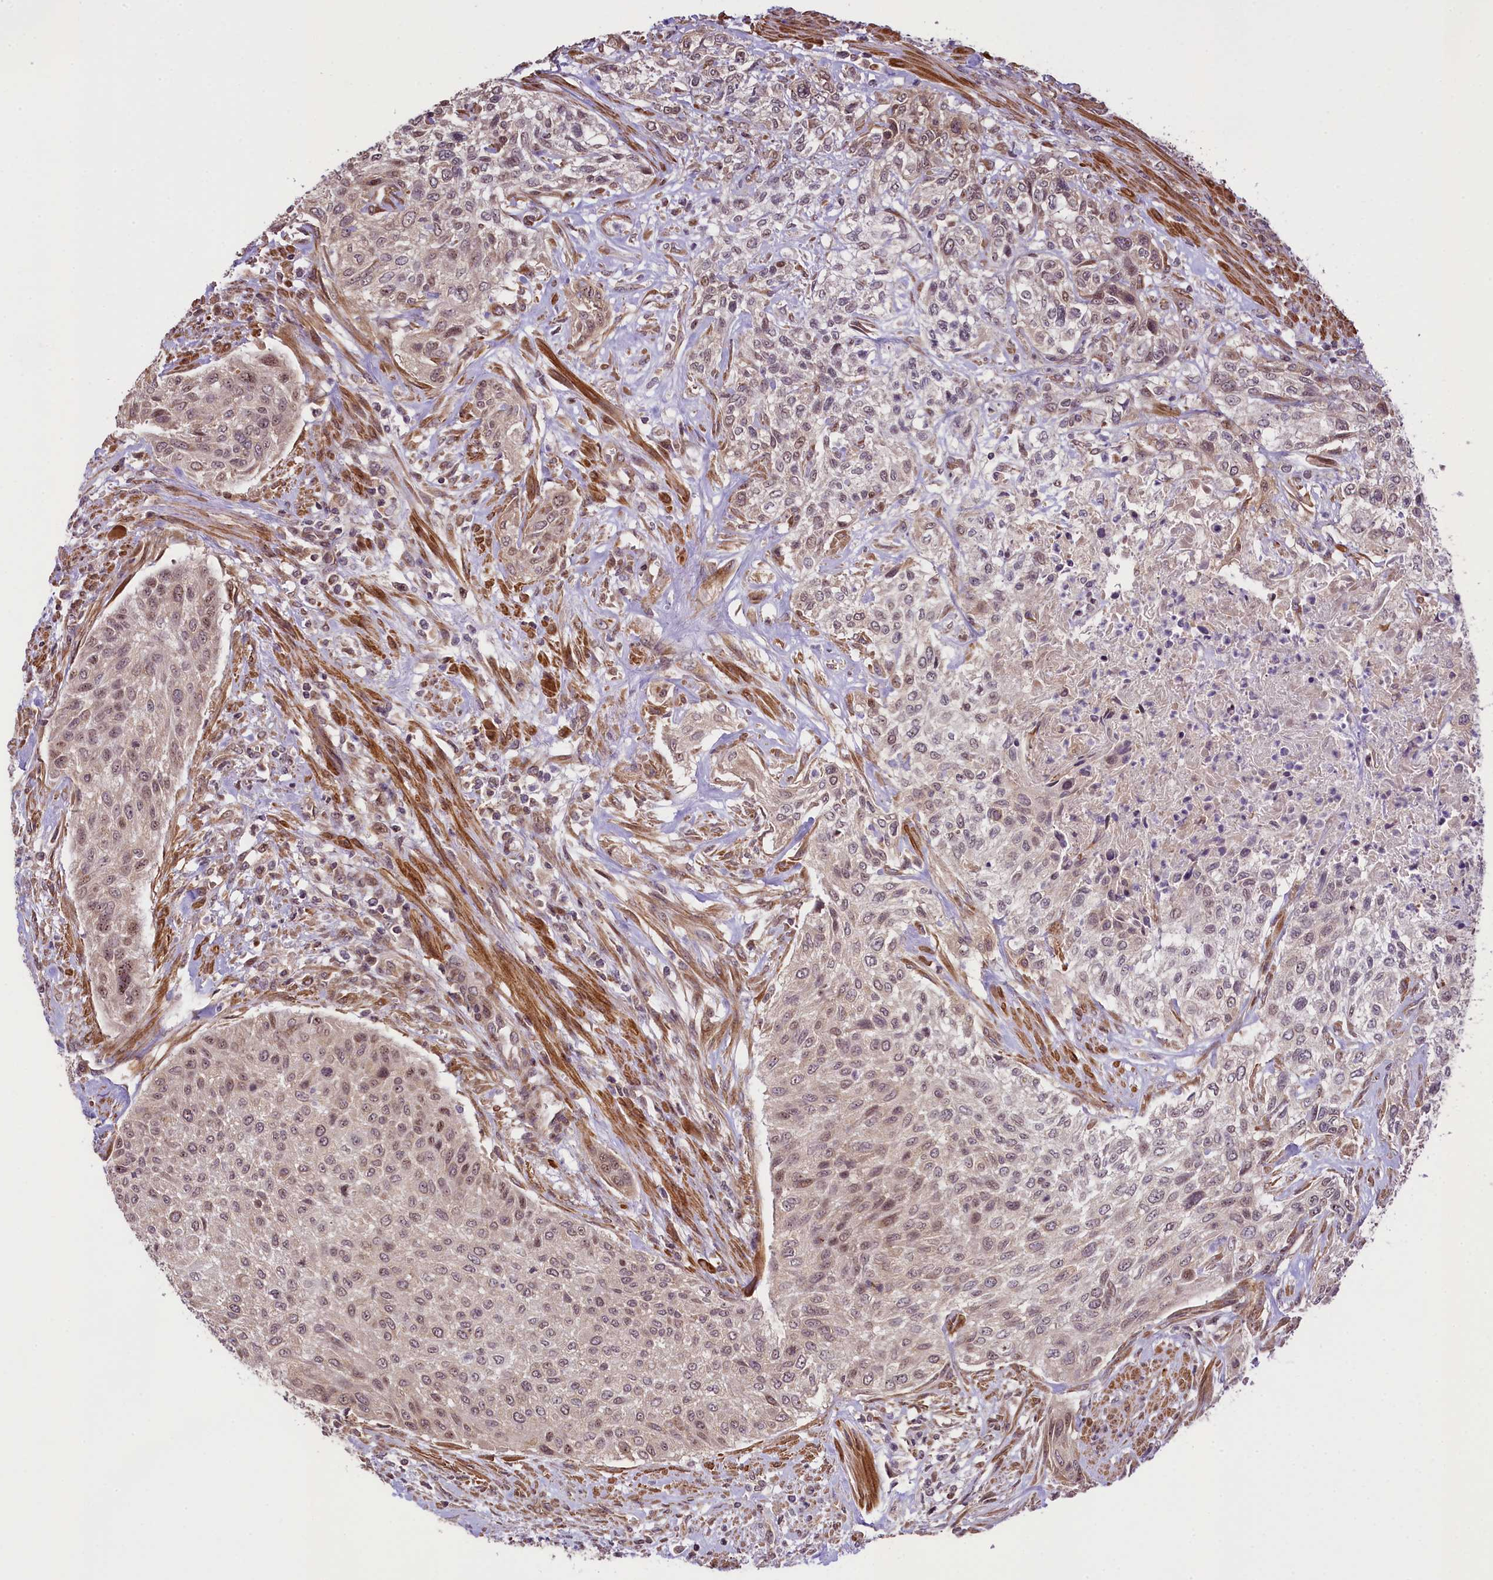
{"staining": {"intensity": "weak", "quantity": ">75%", "location": "nuclear"}, "tissue": "urothelial cancer", "cell_type": "Tumor cells", "image_type": "cancer", "snomed": [{"axis": "morphology", "description": "Normal tissue, NOS"}, {"axis": "morphology", "description": "Urothelial carcinoma, NOS"}, {"axis": "topography", "description": "Urinary bladder"}, {"axis": "topography", "description": "Peripheral nerve tissue"}], "caption": "A high-resolution micrograph shows immunohistochemistry (IHC) staining of transitional cell carcinoma, which exhibits weak nuclear expression in approximately >75% of tumor cells.", "gene": "RBBP8", "patient": {"sex": "male", "age": 35}}